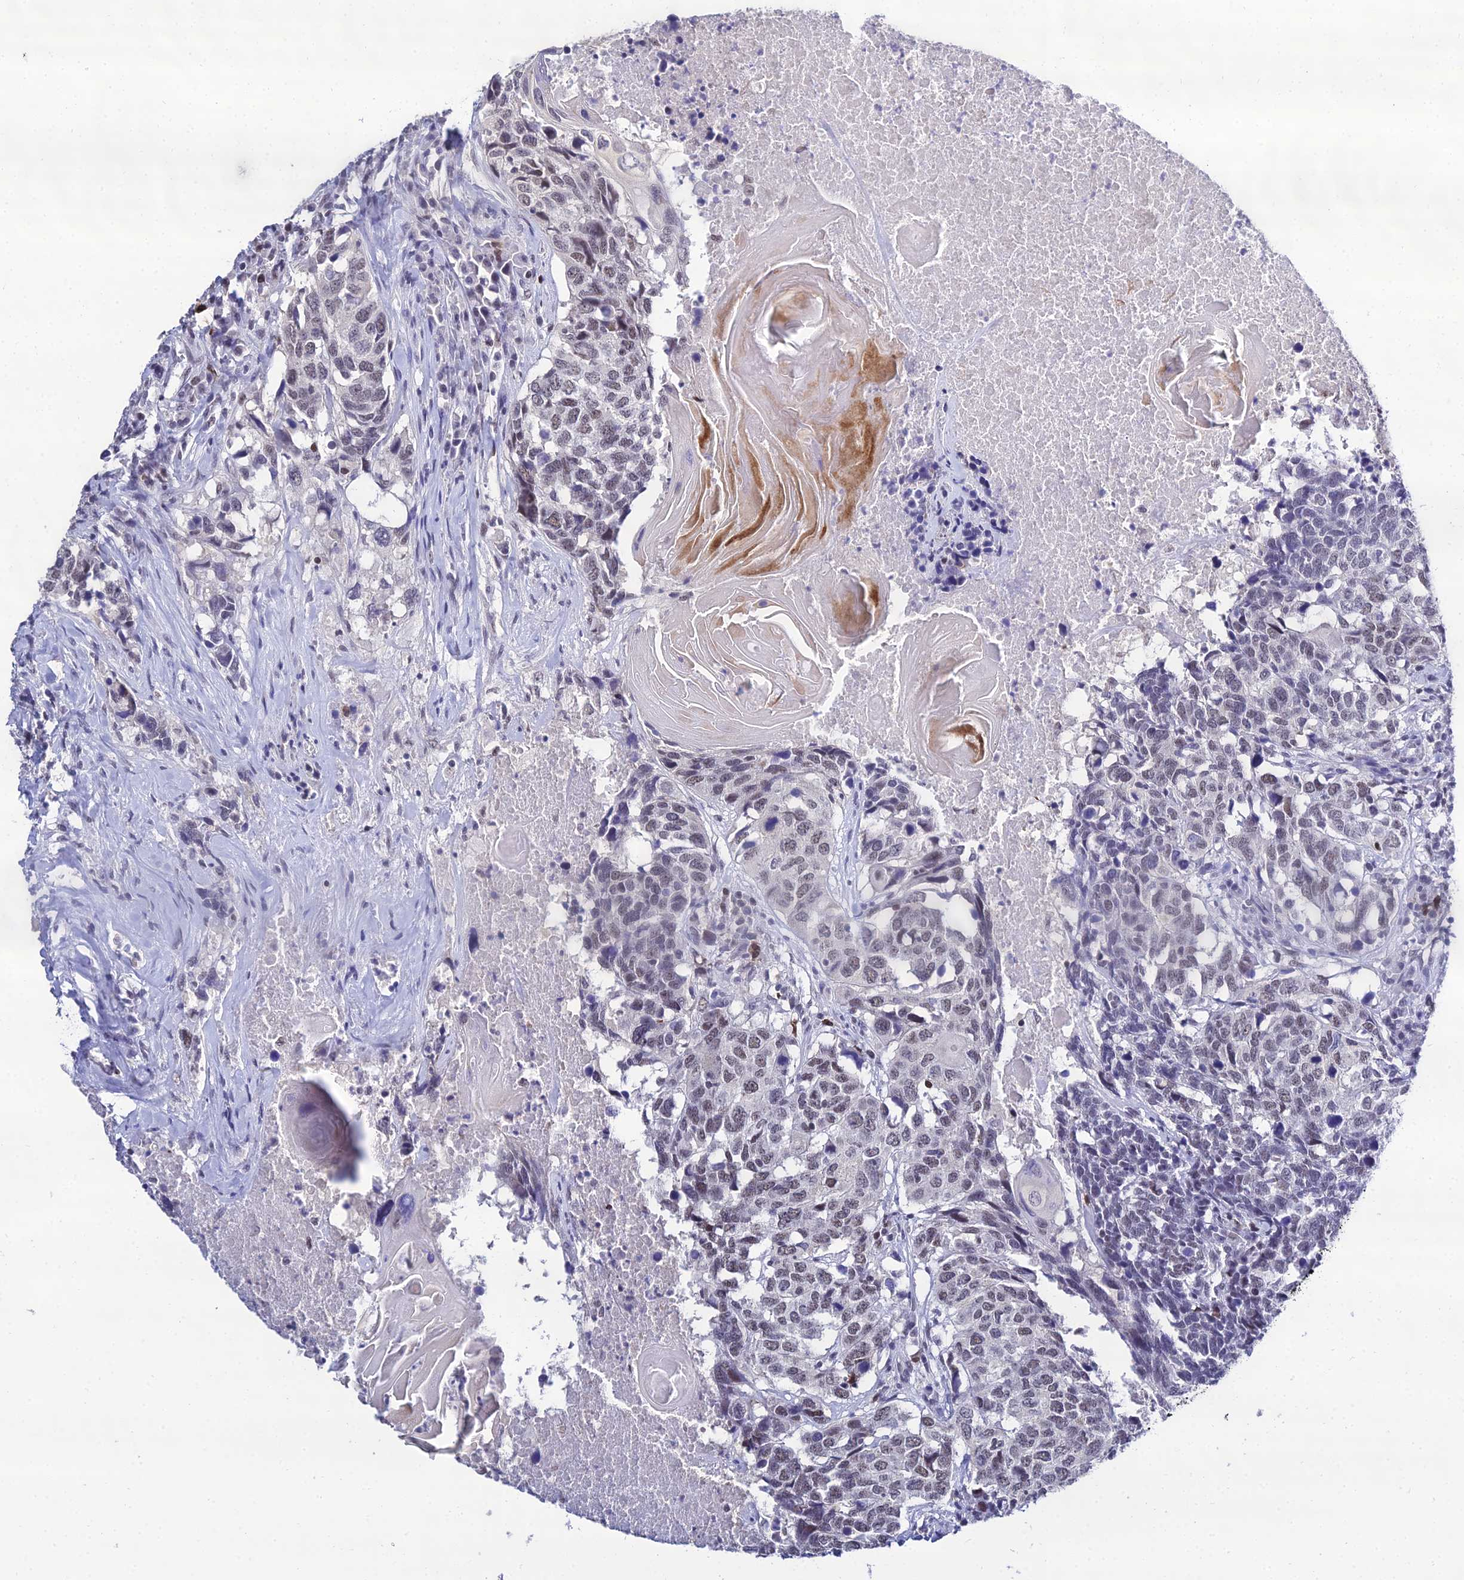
{"staining": {"intensity": "weak", "quantity": "25%-75%", "location": "nuclear"}, "tissue": "head and neck cancer", "cell_type": "Tumor cells", "image_type": "cancer", "snomed": [{"axis": "morphology", "description": "Squamous cell carcinoma, NOS"}, {"axis": "topography", "description": "Head-Neck"}], "caption": "Head and neck cancer (squamous cell carcinoma) stained with a protein marker demonstrates weak staining in tumor cells.", "gene": "PPP4R2", "patient": {"sex": "male", "age": 66}}